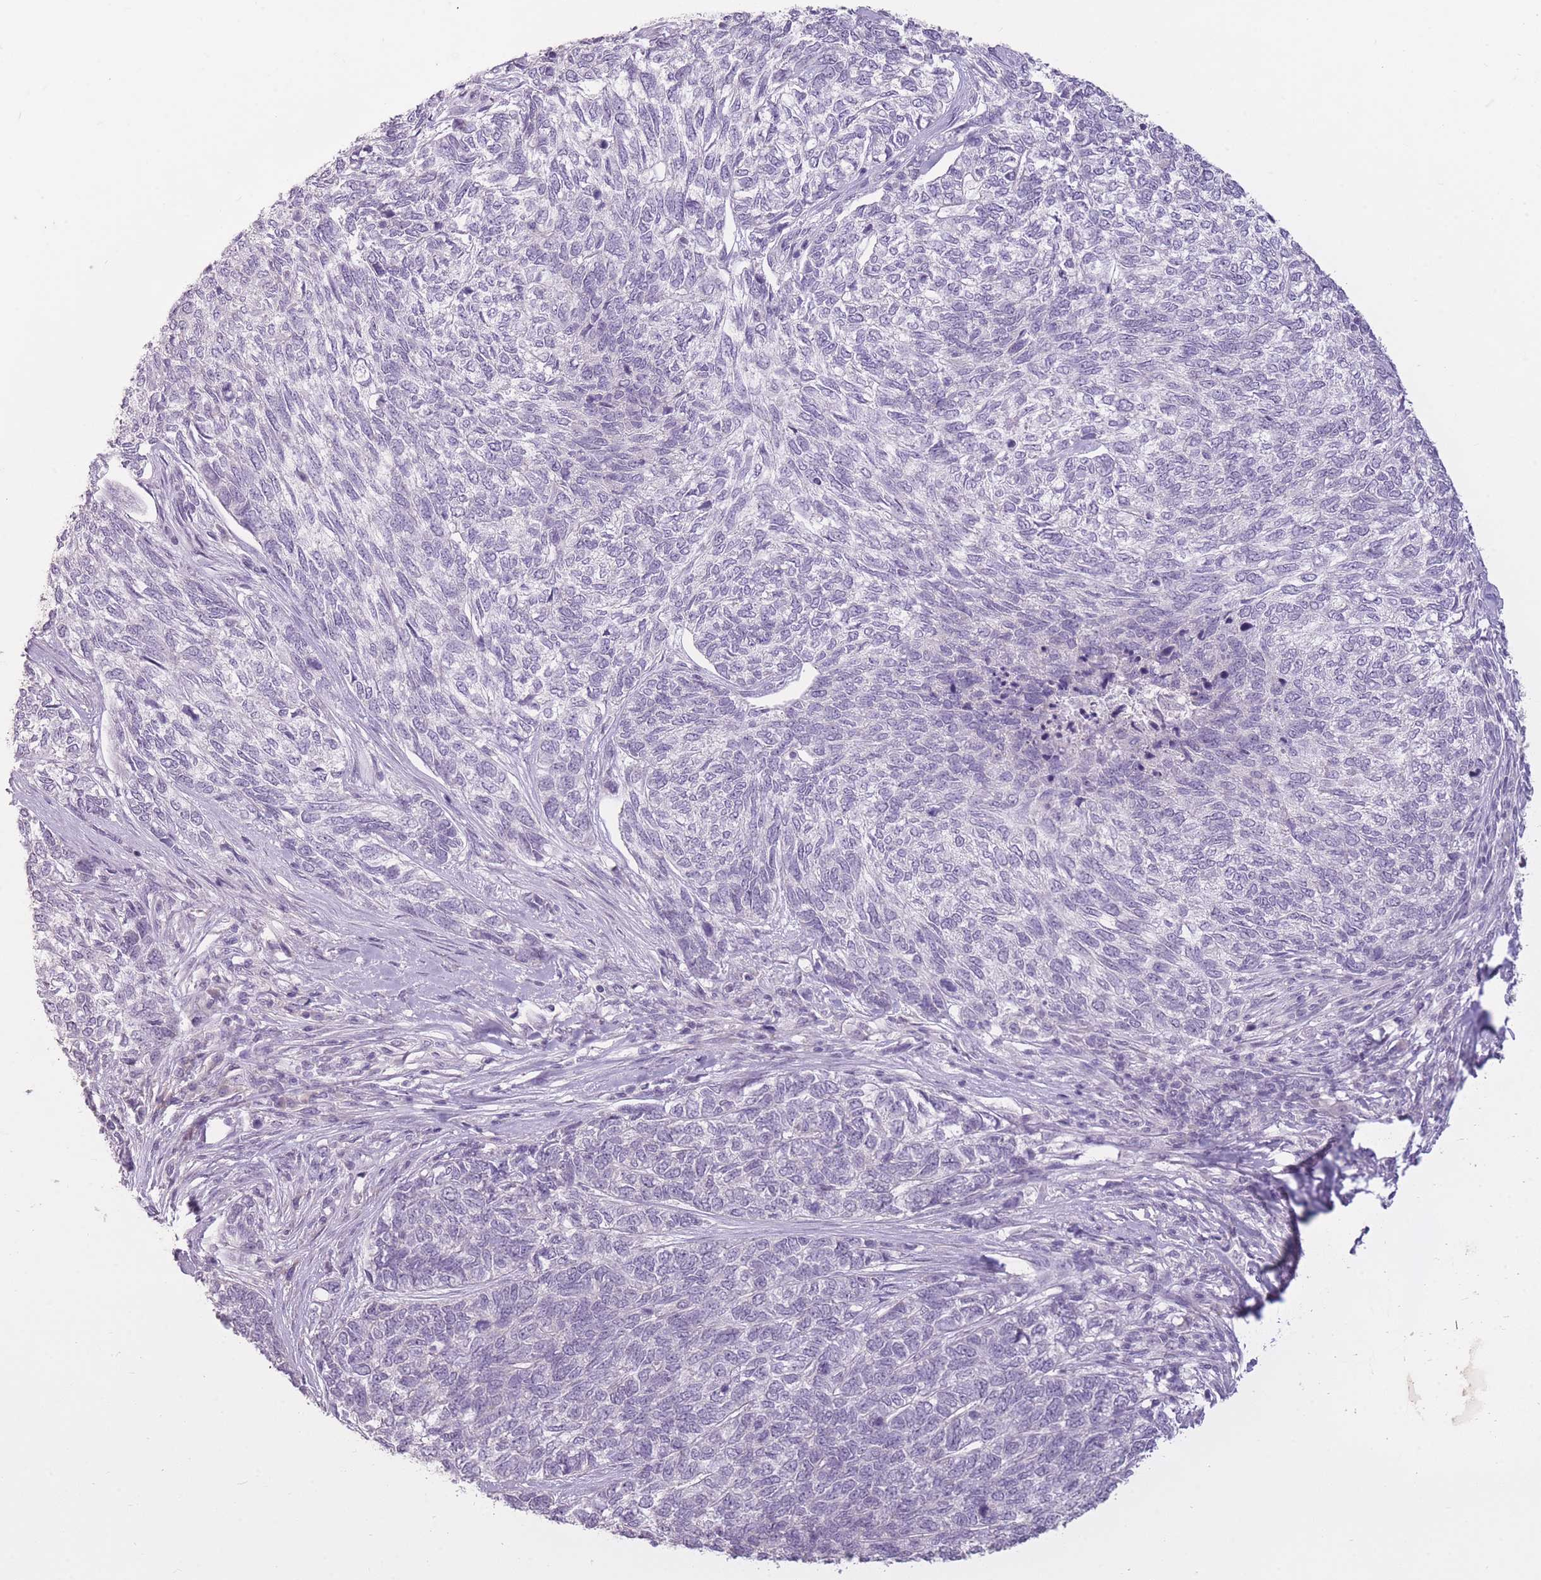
{"staining": {"intensity": "negative", "quantity": "none", "location": "none"}, "tissue": "skin cancer", "cell_type": "Tumor cells", "image_type": "cancer", "snomed": [{"axis": "morphology", "description": "Basal cell carcinoma"}, {"axis": "topography", "description": "Skin"}], "caption": "Histopathology image shows no protein positivity in tumor cells of skin cancer tissue.", "gene": "ZBTB24", "patient": {"sex": "female", "age": 65}}